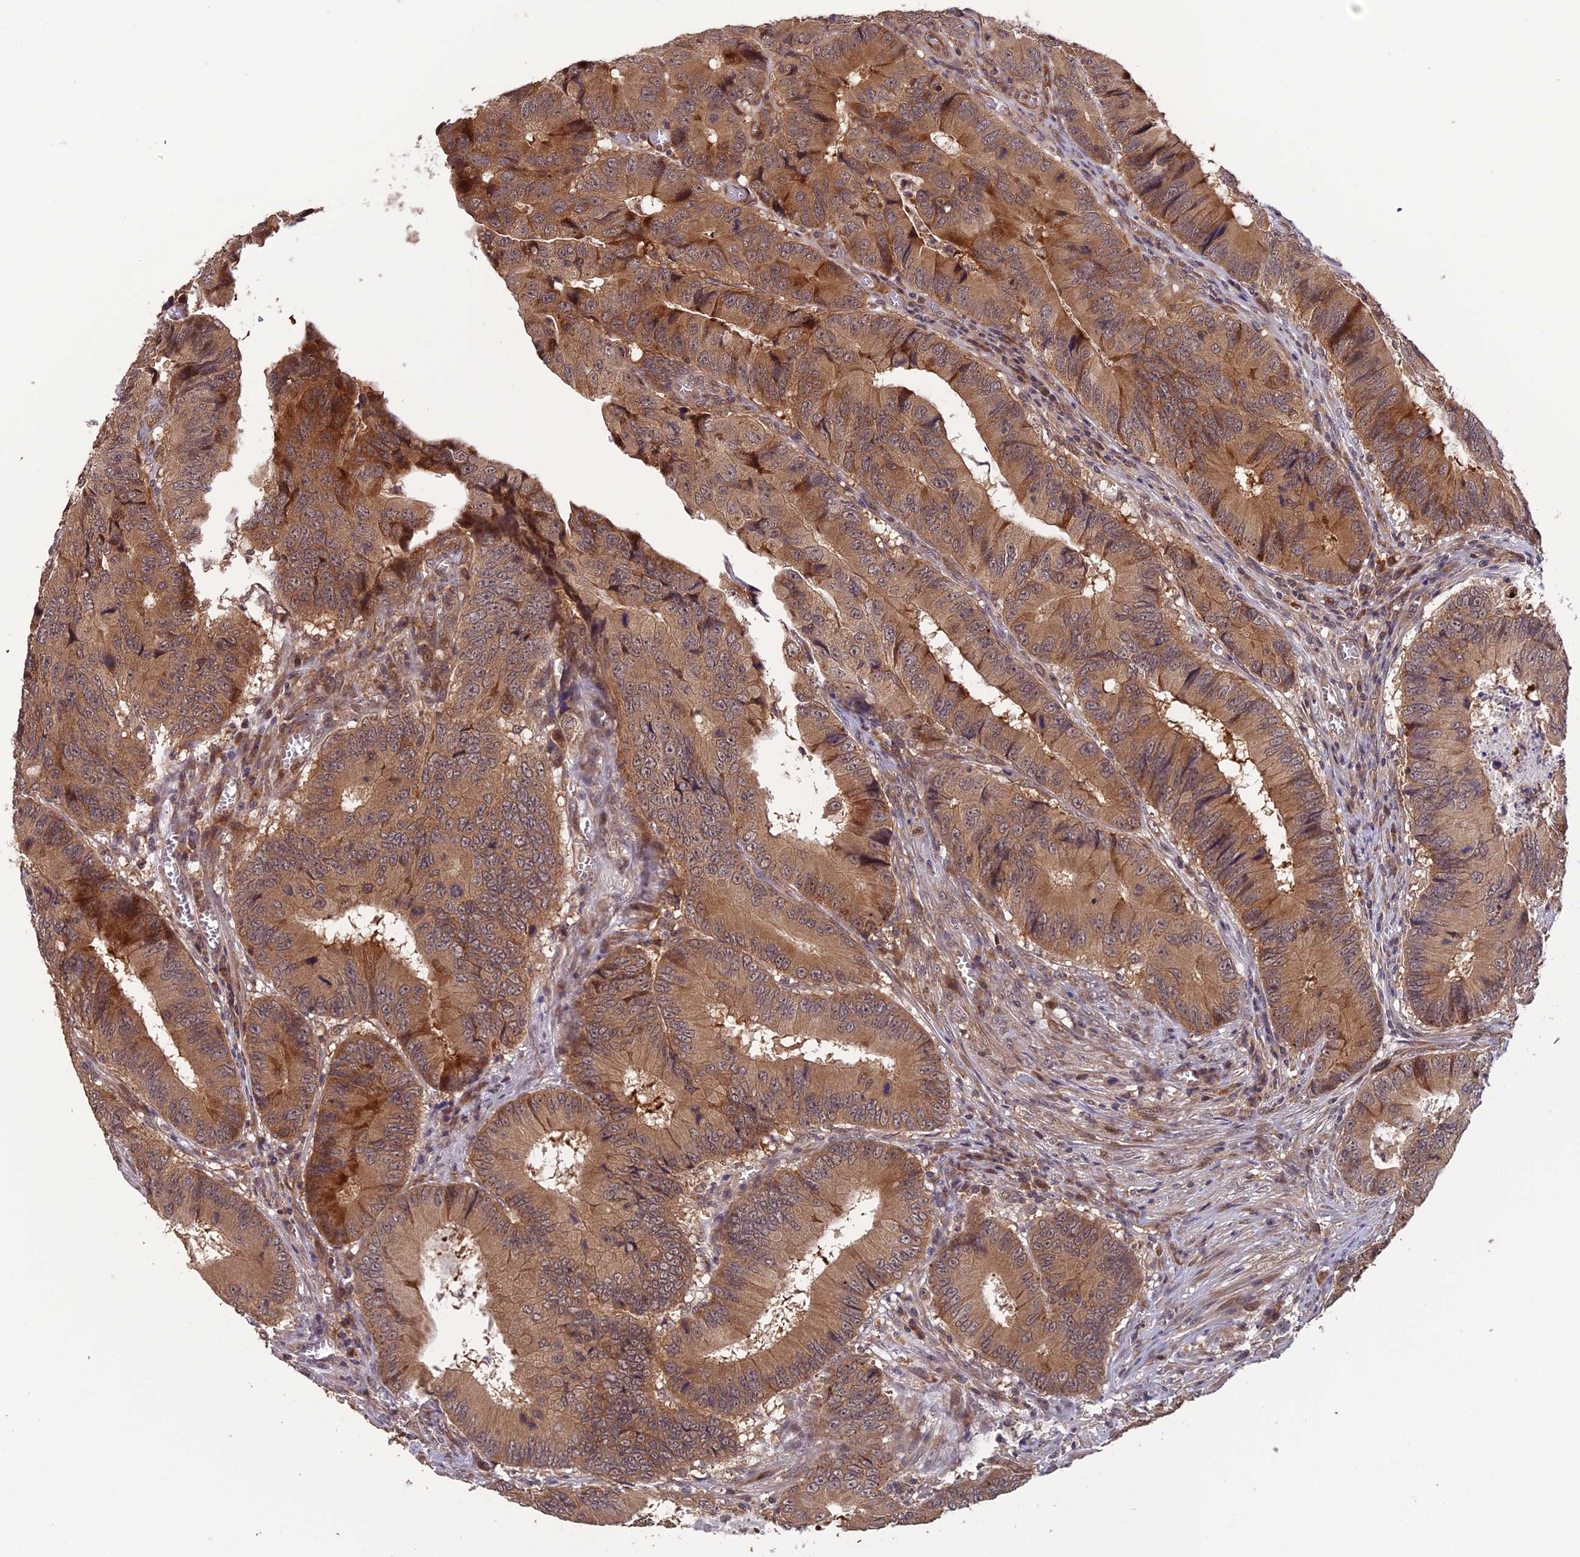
{"staining": {"intensity": "moderate", "quantity": ">75%", "location": "cytoplasmic/membranous"}, "tissue": "colorectal cancer", "cell_type": "Tumor cells", "image_type": "cancer", "snomed": [{"axis": "morphology", "description": "Adenocarcinoma, NOS"}, {"axis": "topography", "description": "Colon"}], "caption": "Protein staining of colorectal adenocarcinoma tissue shows moderate cytoplasmic/membranous positivity in about >75% of tumor cells. (Stains: DAB in brown, nuclei in blue, Microscopy: brightfield microscopy at high magnification).", "gene": "LIN37", "patient": {"sex": "male", "age": 85}}